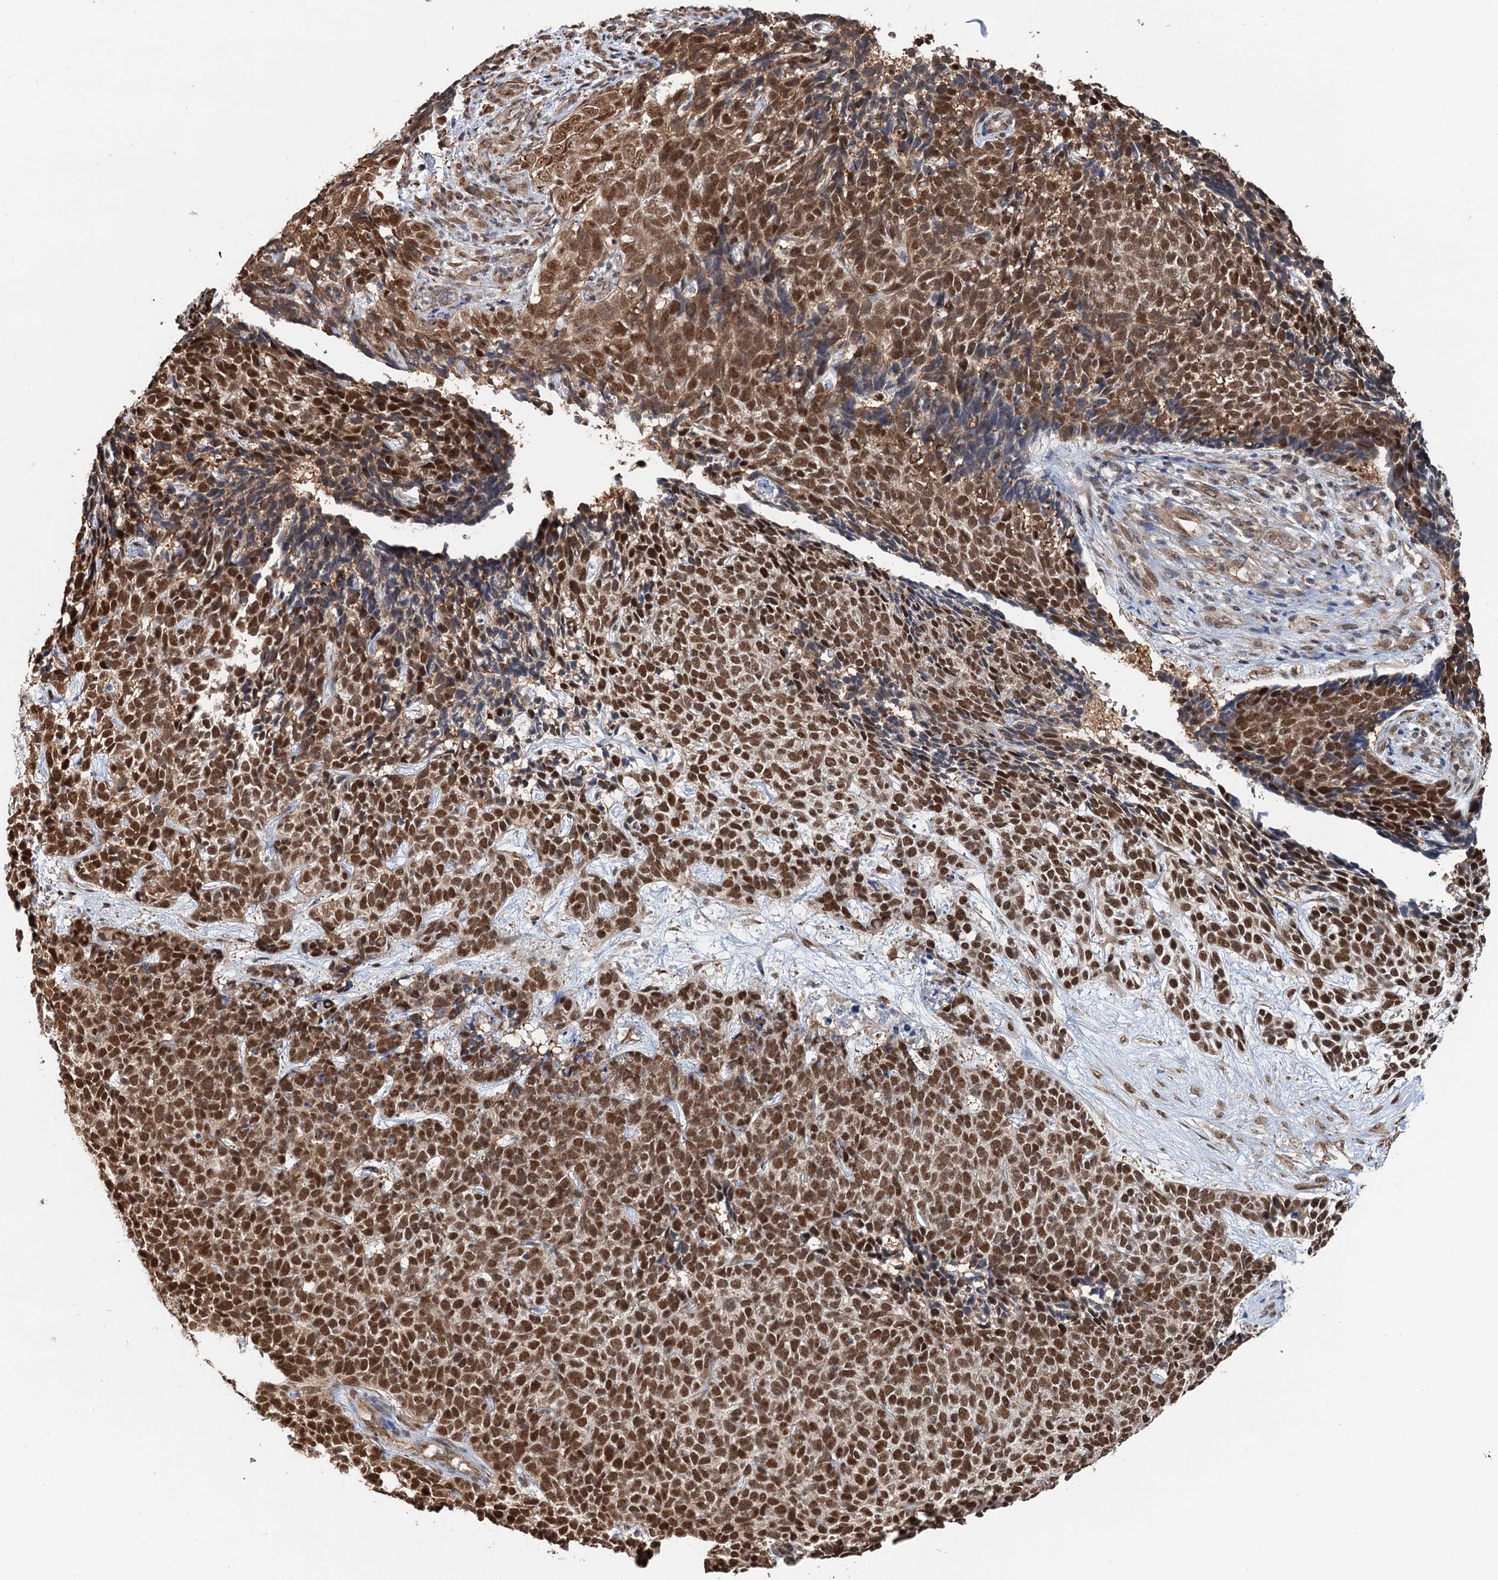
{"staining": {"intensity": "strong", "quantity": ">75%", "location": "nuclear"}, "tissue": "skin cancer", "cell_type": "Tumor cells", "image_type": "cancer", "snomed": [{"axis": "morphology", "description": "Basal cell carcinoma"}, {"axis": "topography", "description": "Skin"}], "caption": "Tumor cells exhibit high levels of strong nuclear expression in approximately >75% of cells in skin cancer (basal cell carcinoma). (DAB (3,3'-diaminobenzidine) IHC with brightfield microscopy, high magnification).", "gene": "CFDP1", "patient": {"sex": "female", "age": 84}}